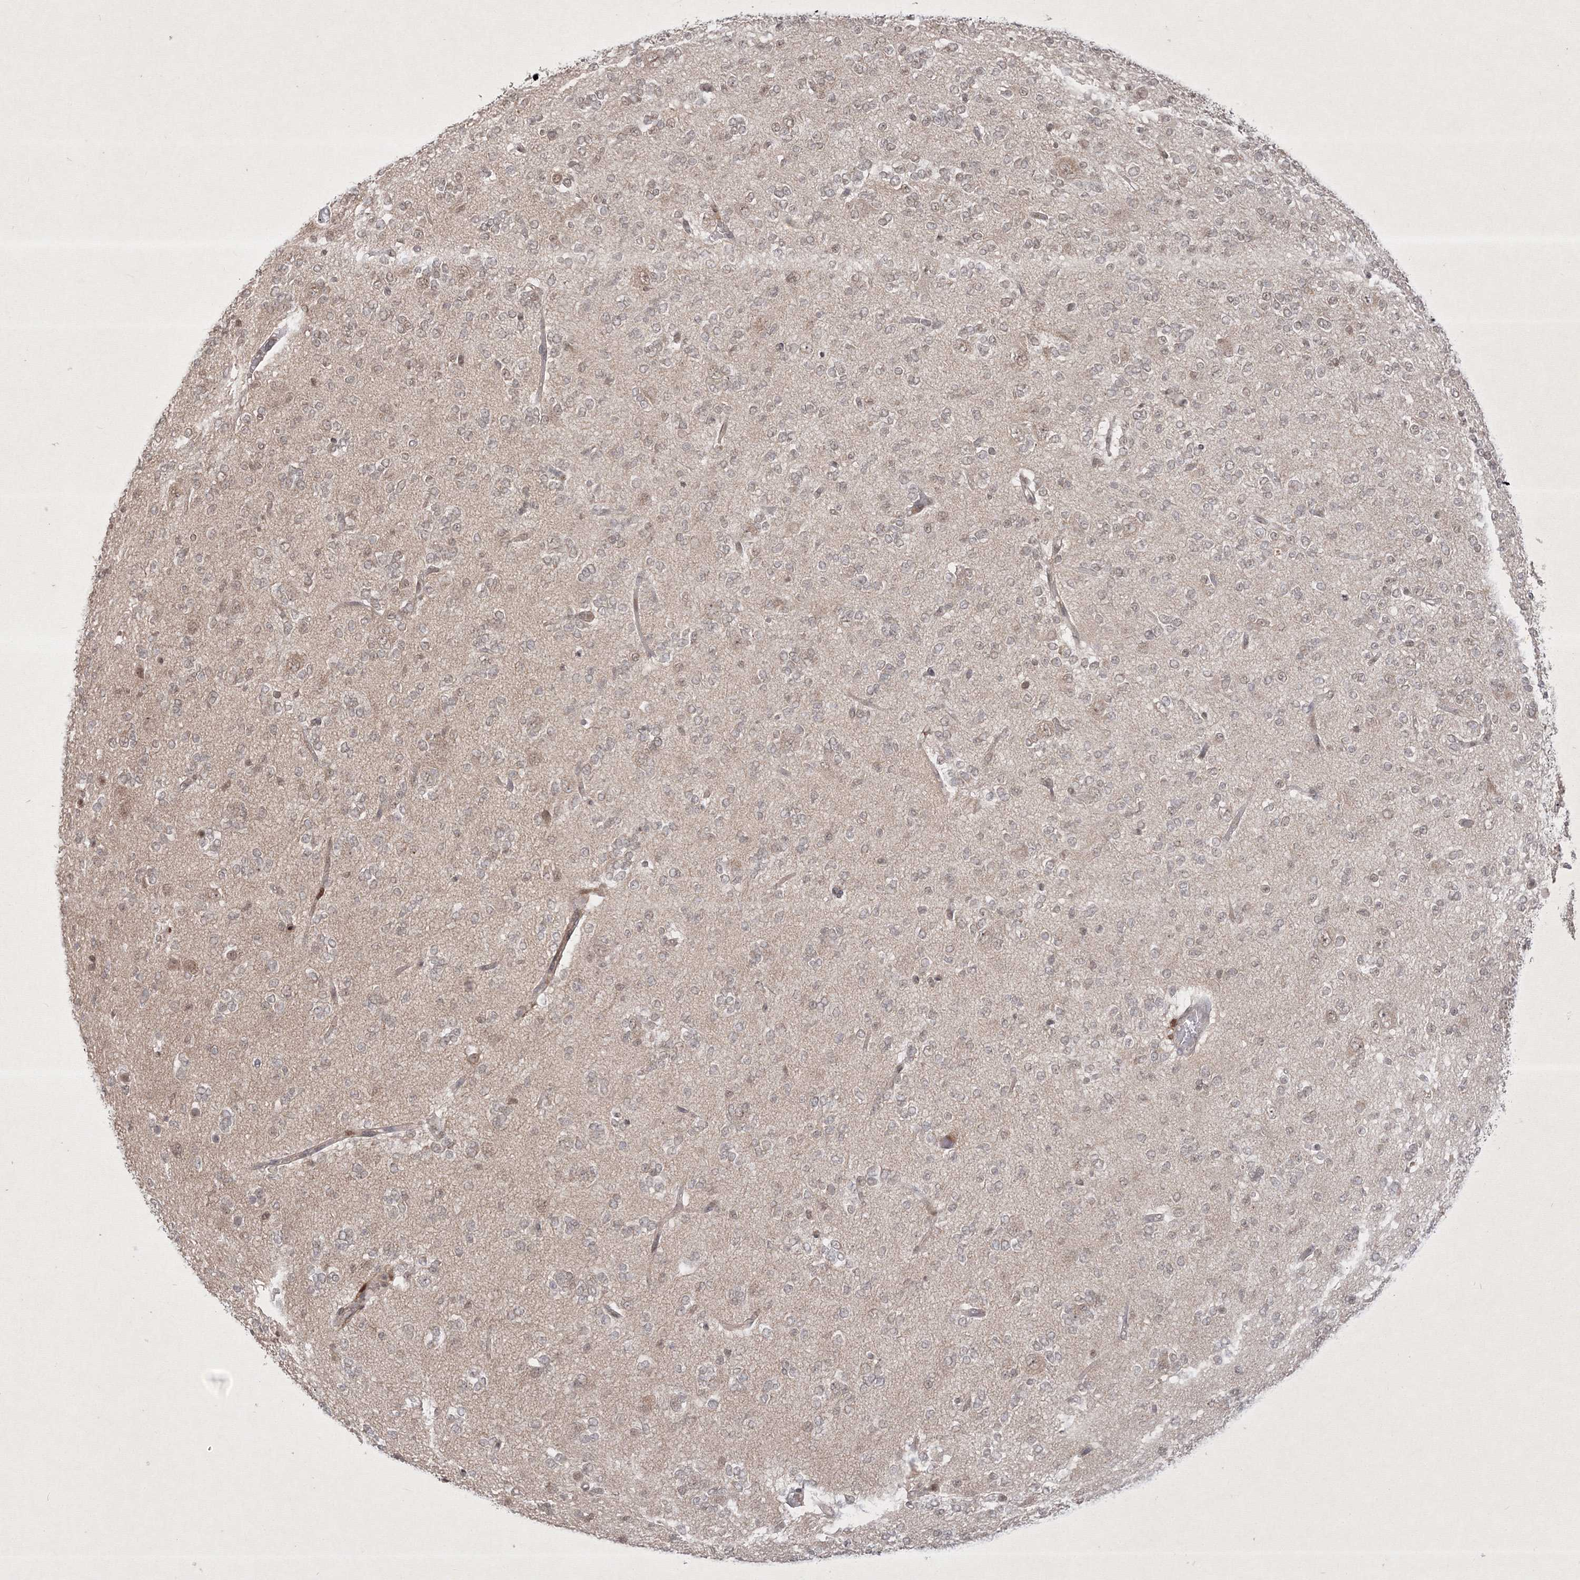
{"staining": {"intensity": "weak", "quantity": "25%-75%", "location": "nuclear"}, "tissue": "glioma", "cell_type": "Tumor cells", "image_type": "cancer", "snomed": [{"axis": "morphology", "description": "Glioma, malignant, Low grade"}, {"axis": "topography", "description": "Brain"}], "caption": "Immunohistochemical staining of human glioma demonstrates weak nuclear protein staining in approximately 25%-75% of tumor cells.", "gene": "TAB1", "patient": {"sex": "male", "age": 38}}